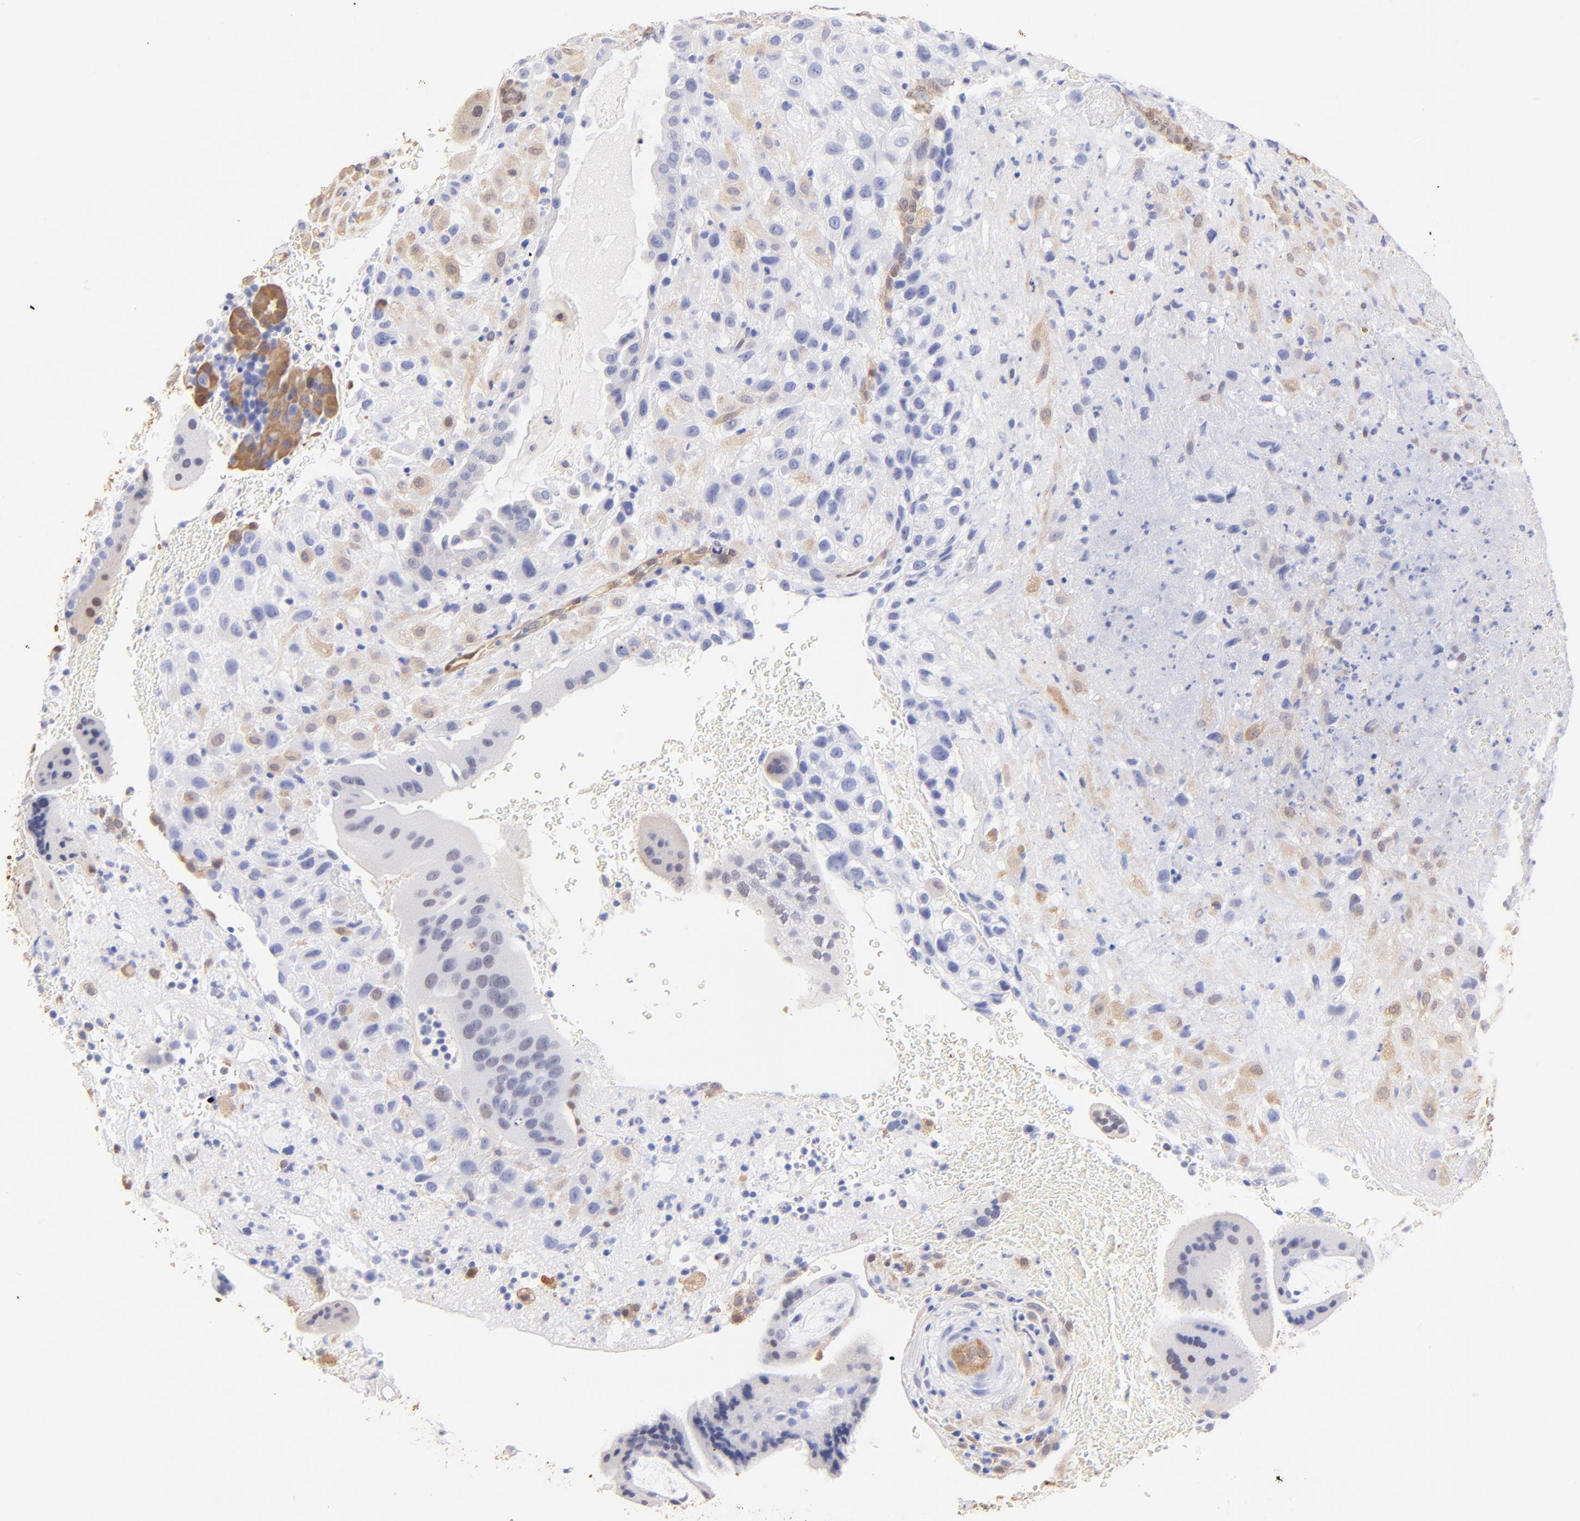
{"staining": {"intensity": "weak", "quantity": ">75%", "location": "cytoplasmic/membranous"}, "tissue": "placenta", "cell_type": "Decidual cells", "image_type": "normal", "snomed": [{"axis": "morphology", "description": "Normal tissue, NOS"}, {"axis": "topography", "description": "Placenta"}], "caption": "Decidual cells display low levels of weak cytoplasmic/membranous expression in about >75% of cells in benign placenta. Immunohistochemistry (ihc) stains the protein in brown and the nuclei are stained blue.", "gene": "ALDH1A1", "patient": {"sex": "female", "age": 19}}